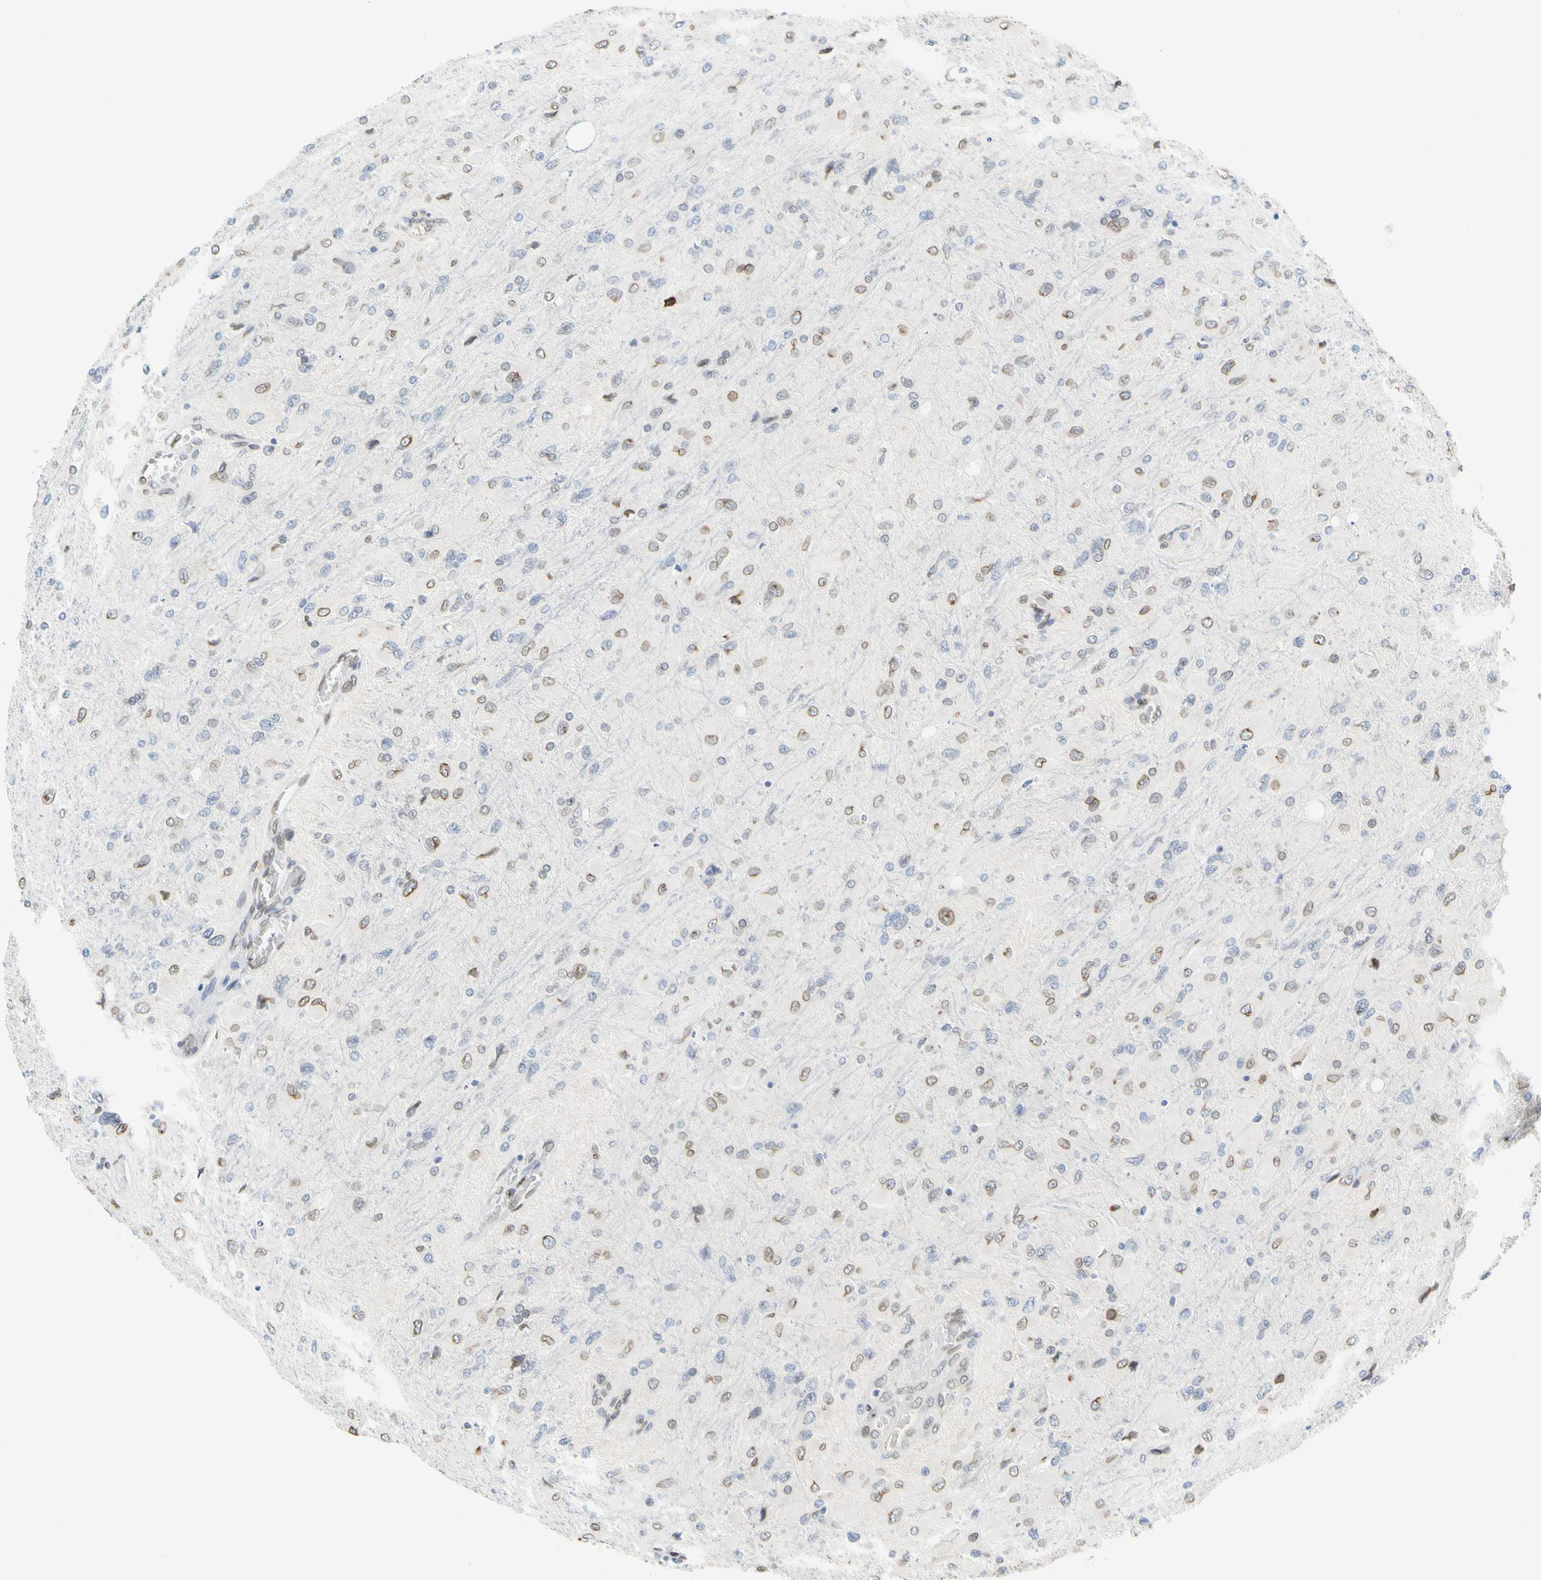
{"staining": {"intensity": "moderate", "quantity": "25%-75%", "location": "cytoplasmic/membranous,nuclear"}, "tissue": "glioma", "cell_type": "Tumor cells", "image_type": "cancer", "snomed": [{"axis": "morphology", "description": "Glioma, malignant, High grade"}, {"axis": "topography", "description": "Cerebral cortex"}], "caption": "This is a histology image of IHC staining of malignant high-grade glioma, which shows moderate positivity in the cytoplasmic/membranous and nuclear of tumor cells.", "gene": "SUN1", "patient": {"sex": "female", "age": 36}}